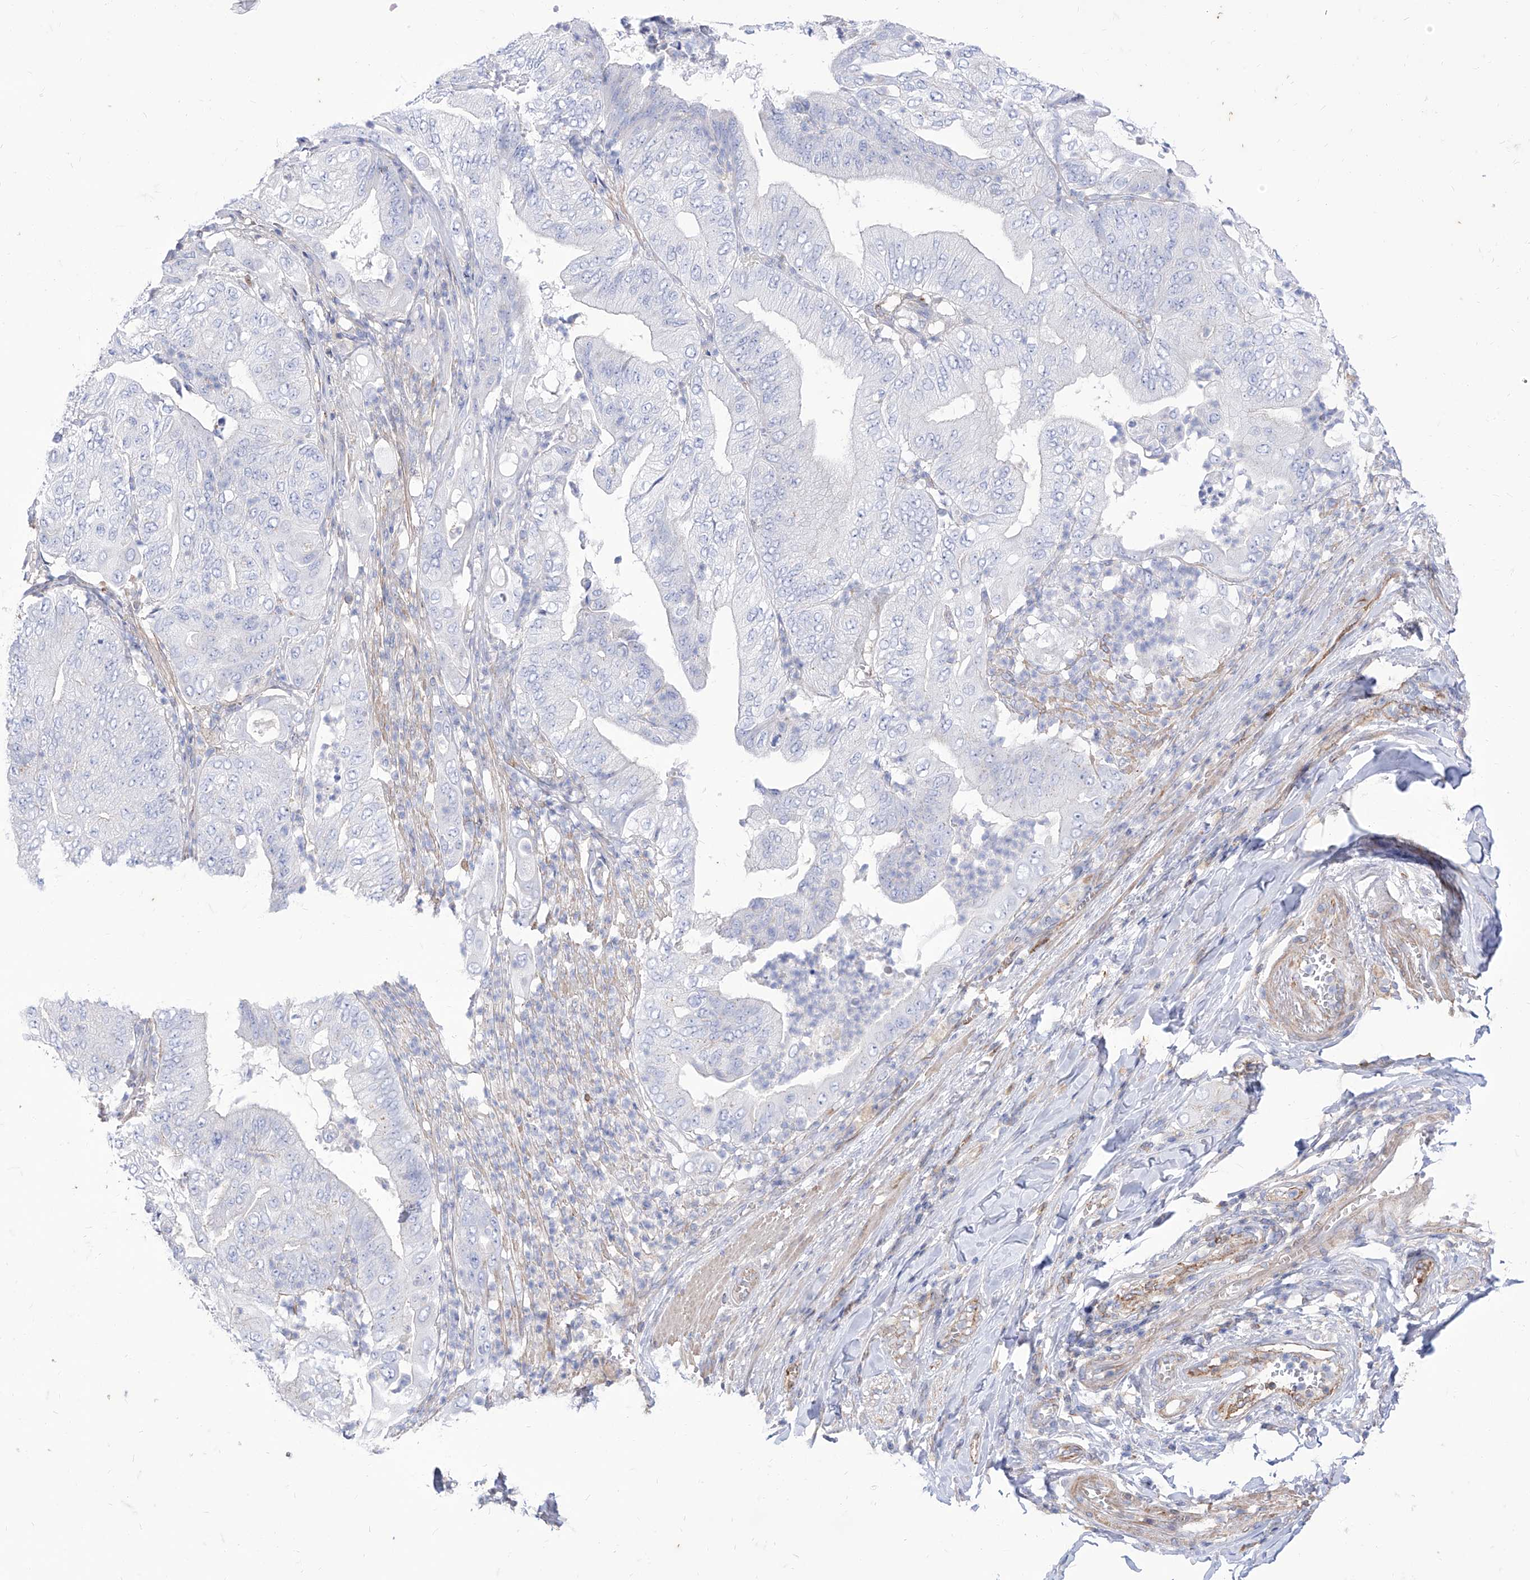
{"staining": {"intensity": "negative", "quantity": "none", "location": "none"}, "tissue": "pancreatic cancer", "cell_type": "Tumor cells", "image_type": "cancer", "snomed": [{"axis": "morphology", "description": "Adenocarcinoma, NOS"}, {"axis": "topography", "description": "Pancreas"}], "caption": "Tumor cells show no significant staining in pancreatic cancer (adenocarcinoma).", "gene": "C1orf74", "patient": {"sex": "female", "age": 77}}